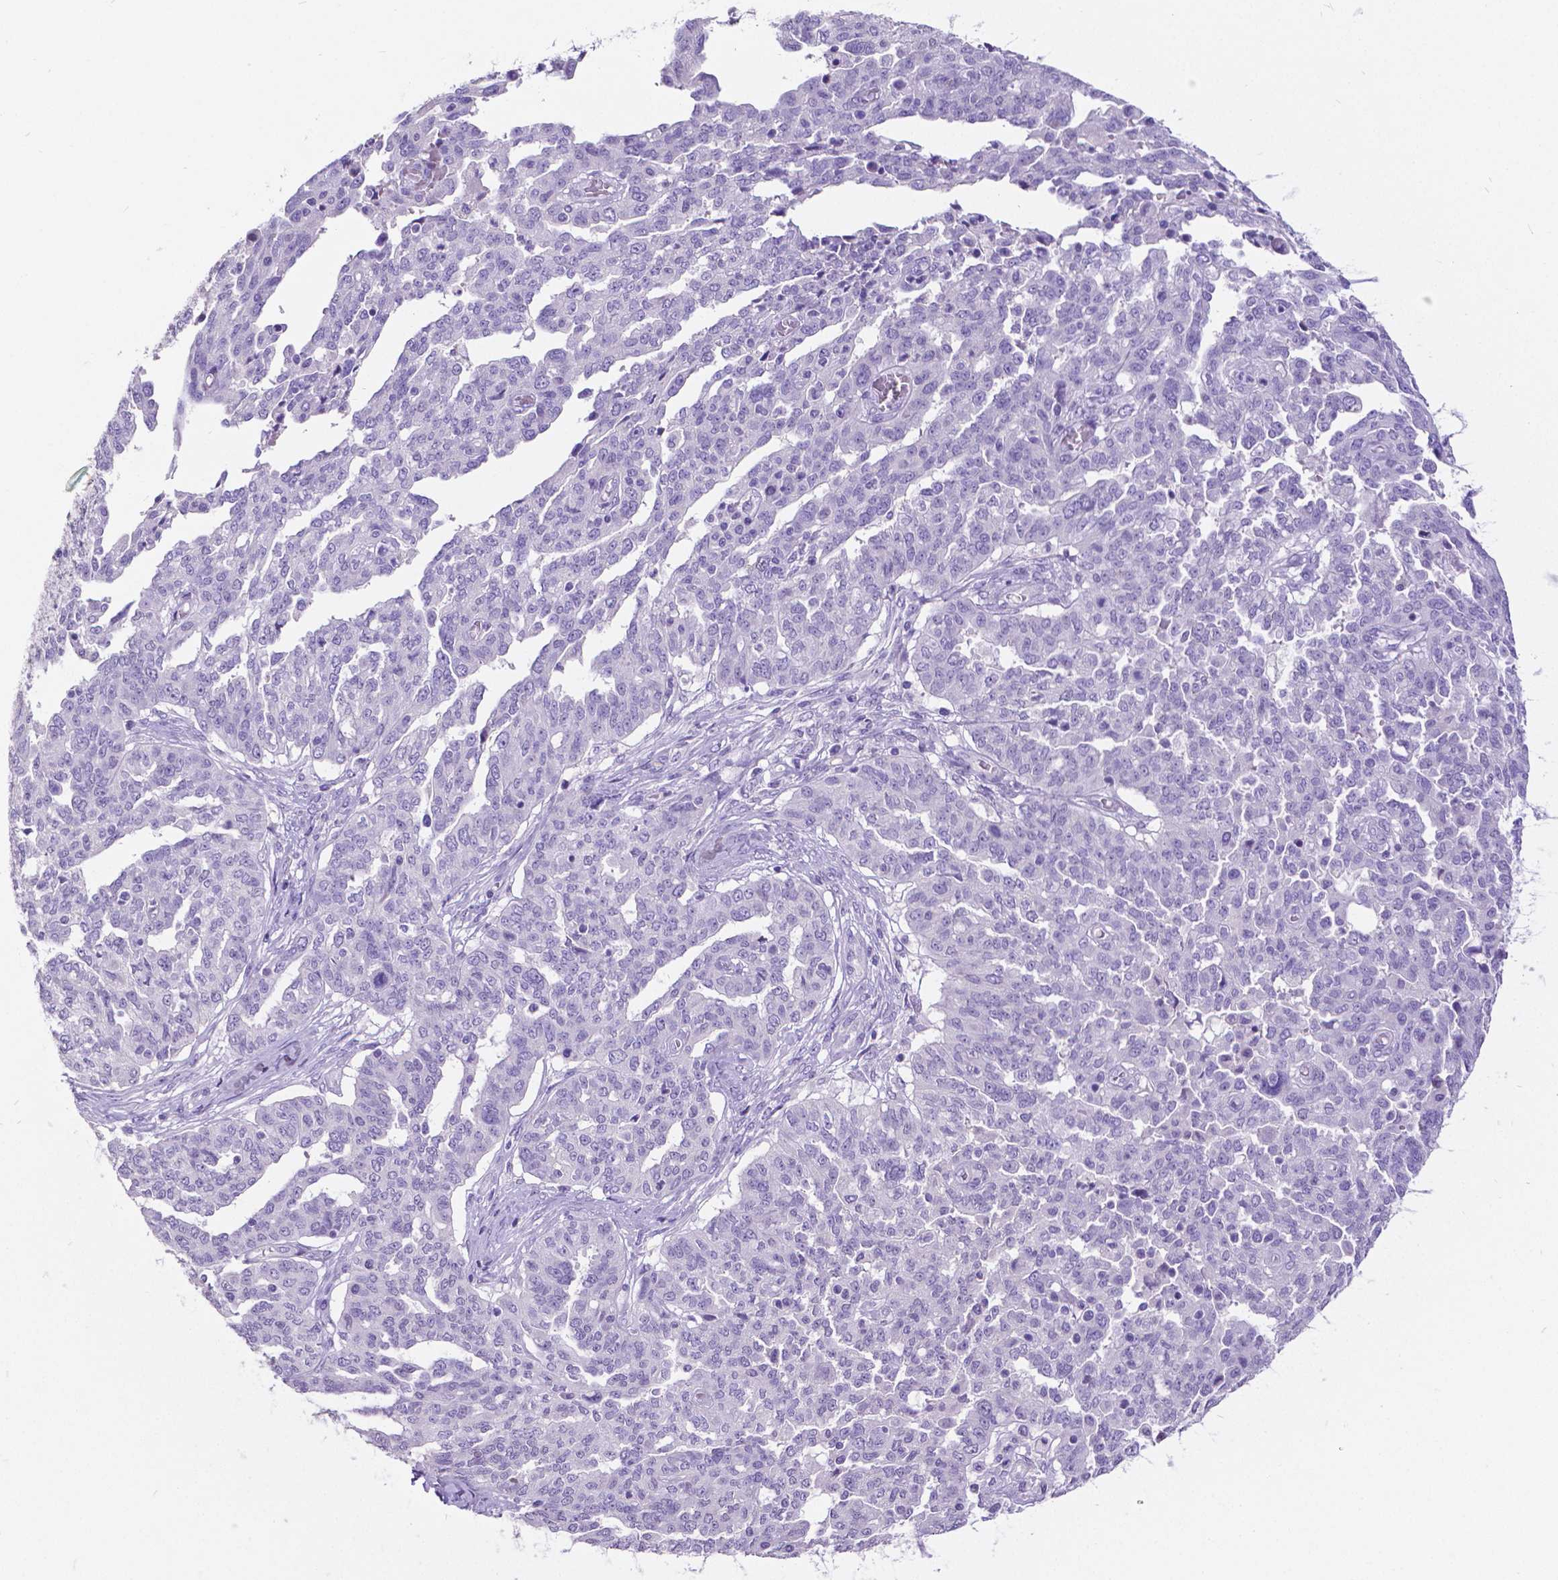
{"staining": {"intensity": "negative", "quantity": "none", "location": "none"}, "tissue": "ovarian cancer", "cell_type": "Tumor cells", "image_type": "cancer", "snomed": [{"axis": "morphology", "description": "Cystadenocarcinoma, serous, NOS"}, {"axis": "topography", "description": "Ovary"}], "caption": "Tumor cells are negative for brown protein staining in ovarian cancer.", "gene": "SATB2", "patient": {"sex": "female", "age": 67}}